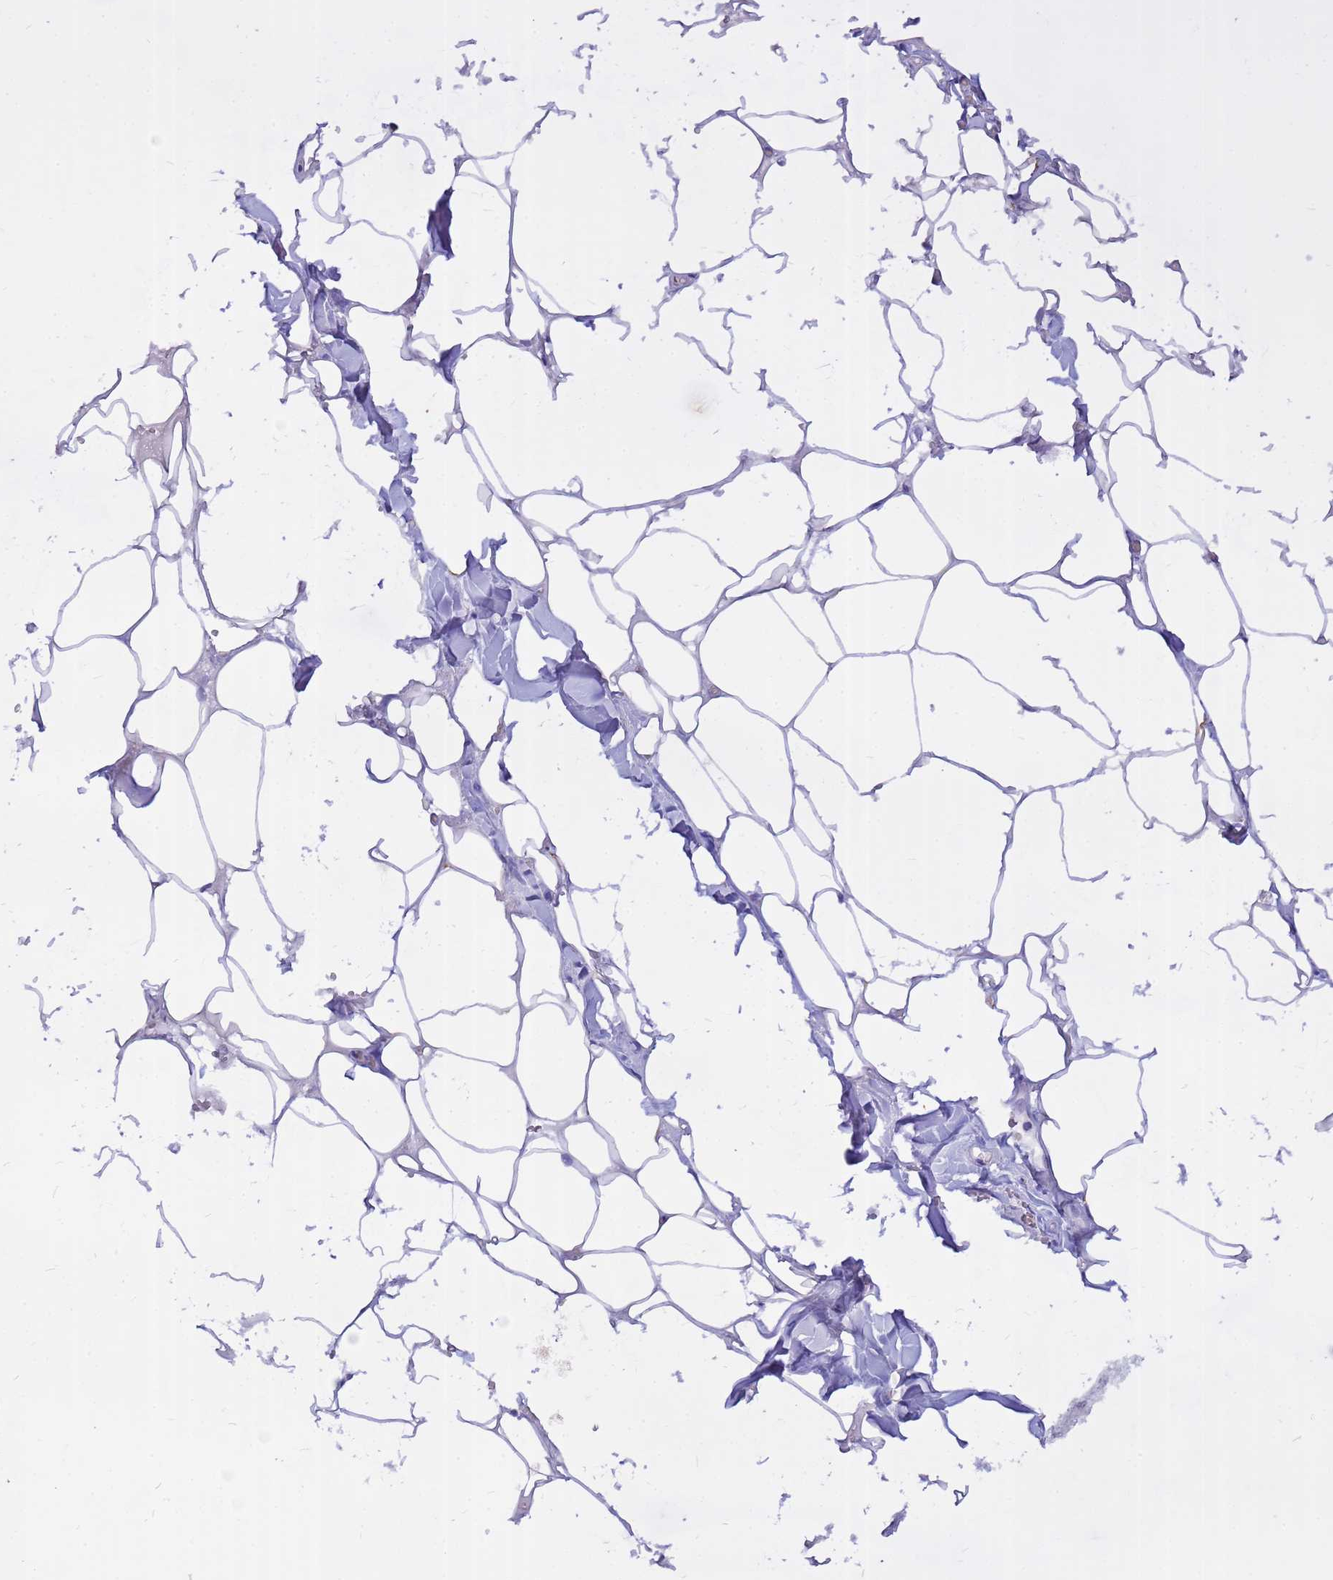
{"staining": {"intensity": "negative", "quantity": "none", "location": "none"}, "tissue": "adipose tissue", "cell_type": "Adipocytes", "image_type": "normal", "snomed": [{"axis": "morphology", "description": "Normal tissue, NOS"}, {"axis": "topography", "description": "Salivary gland"}, {"axis": "topography", "description": "Peripheral nerve tissue"}], "caption": "Immunohistochemistry (IHC) image of benign adipose tissue: human adipose tissue stained with DAB demonstrates no significant protein expression in adipocytes.", "gene": "DMRTC2", "patient": {"sex": "male", "age": 38}}